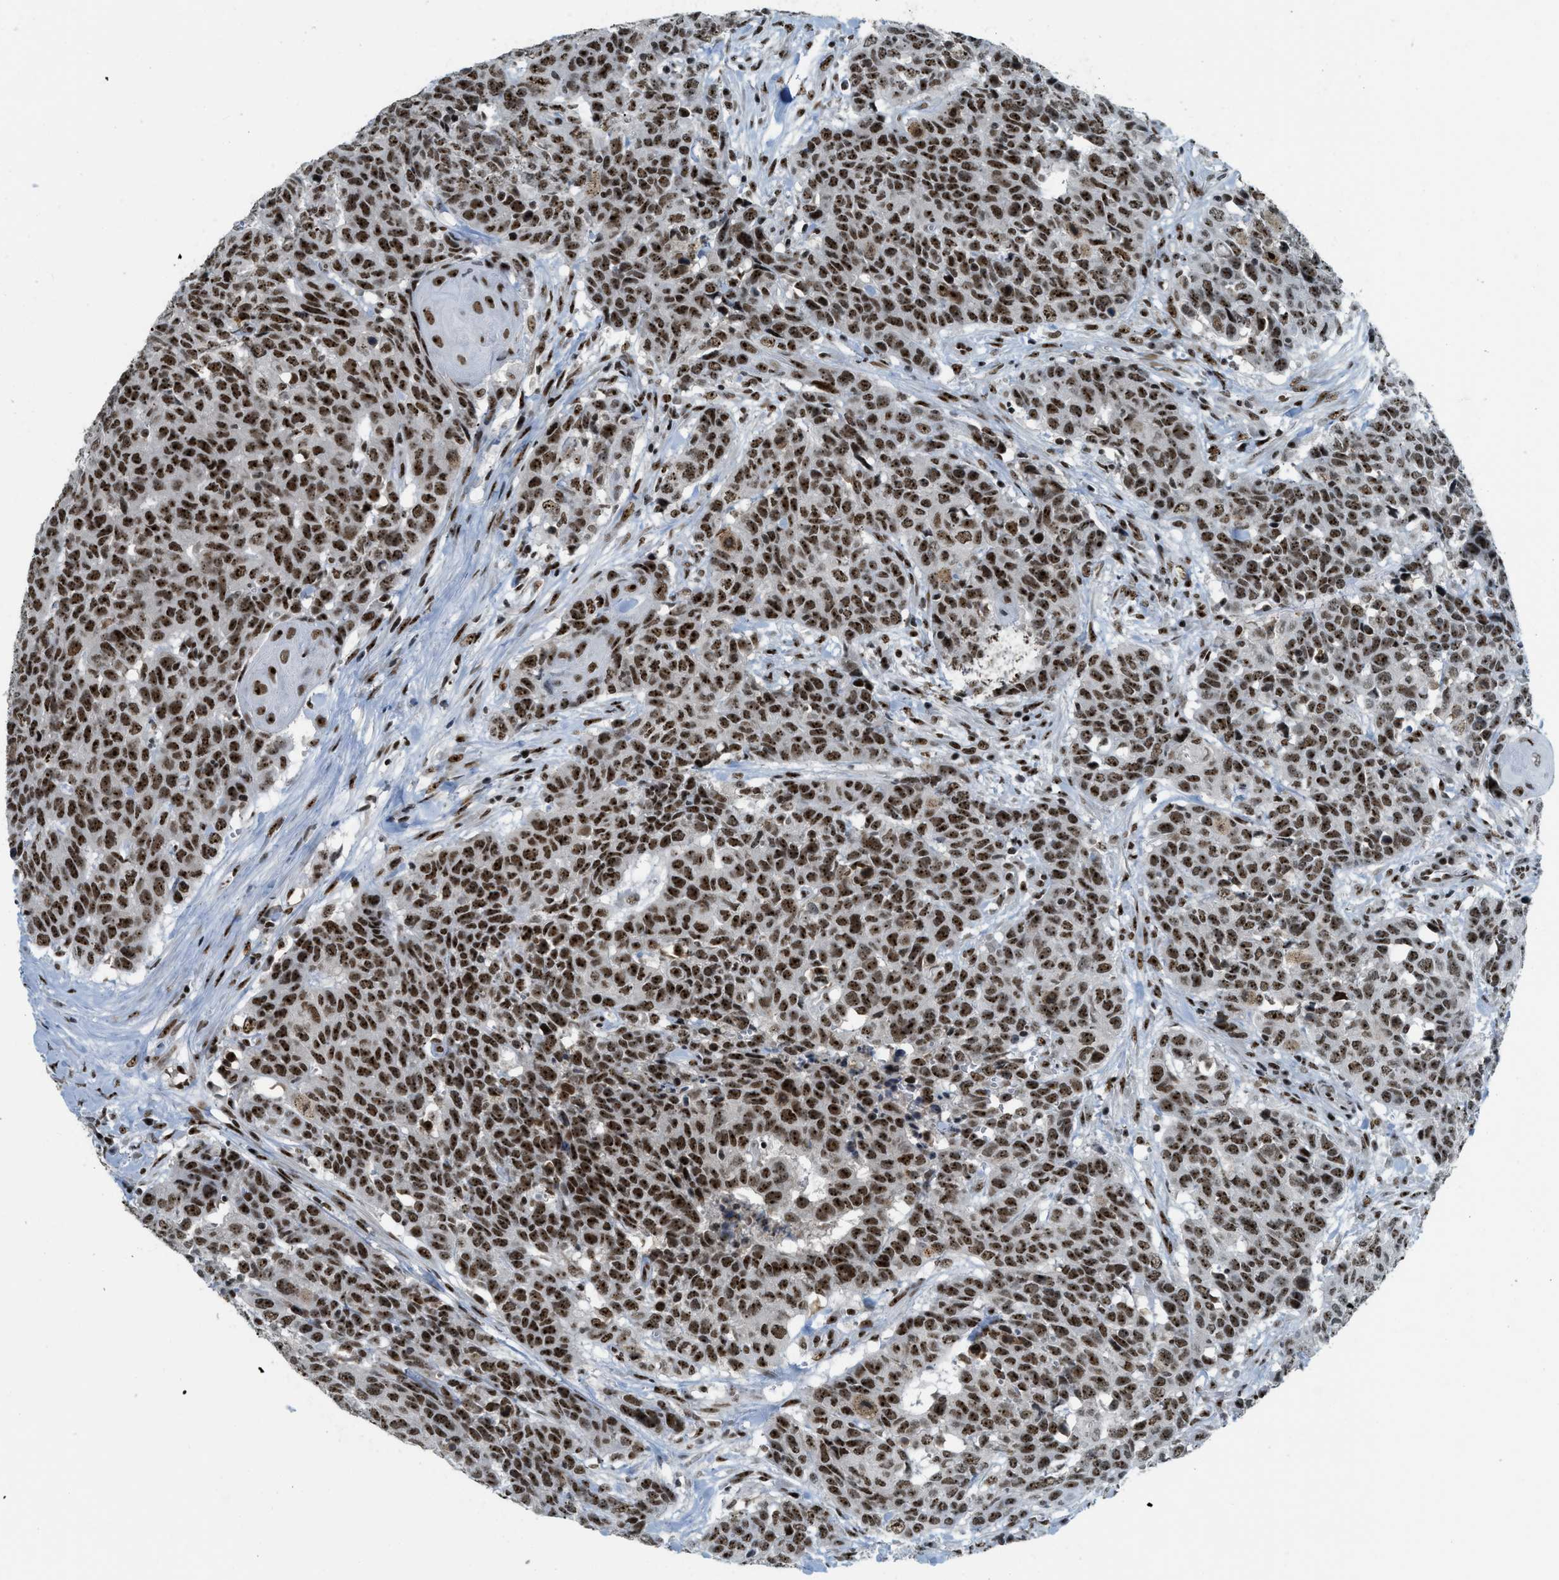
{"staining": {"intensity": "strong", "quantity": ">75%", "location": "nuclear"}, "tissue": "head and neck cancer", "cell_type": "Tumor cells", "image_type": "cancer", "snomed": [{"axis": "morphology", "description": "Squamous cell carcinoma, NOS"}, {"axis": "topography", "description": "Head-Neck"}], "caption": "This histopathology image reveals IHC staining of human head and neck cancer, with high strong nuclear expression in about >75% of tumor cells.", "gene": "URB1", "patient": {"sex": "male", "age": 66}}